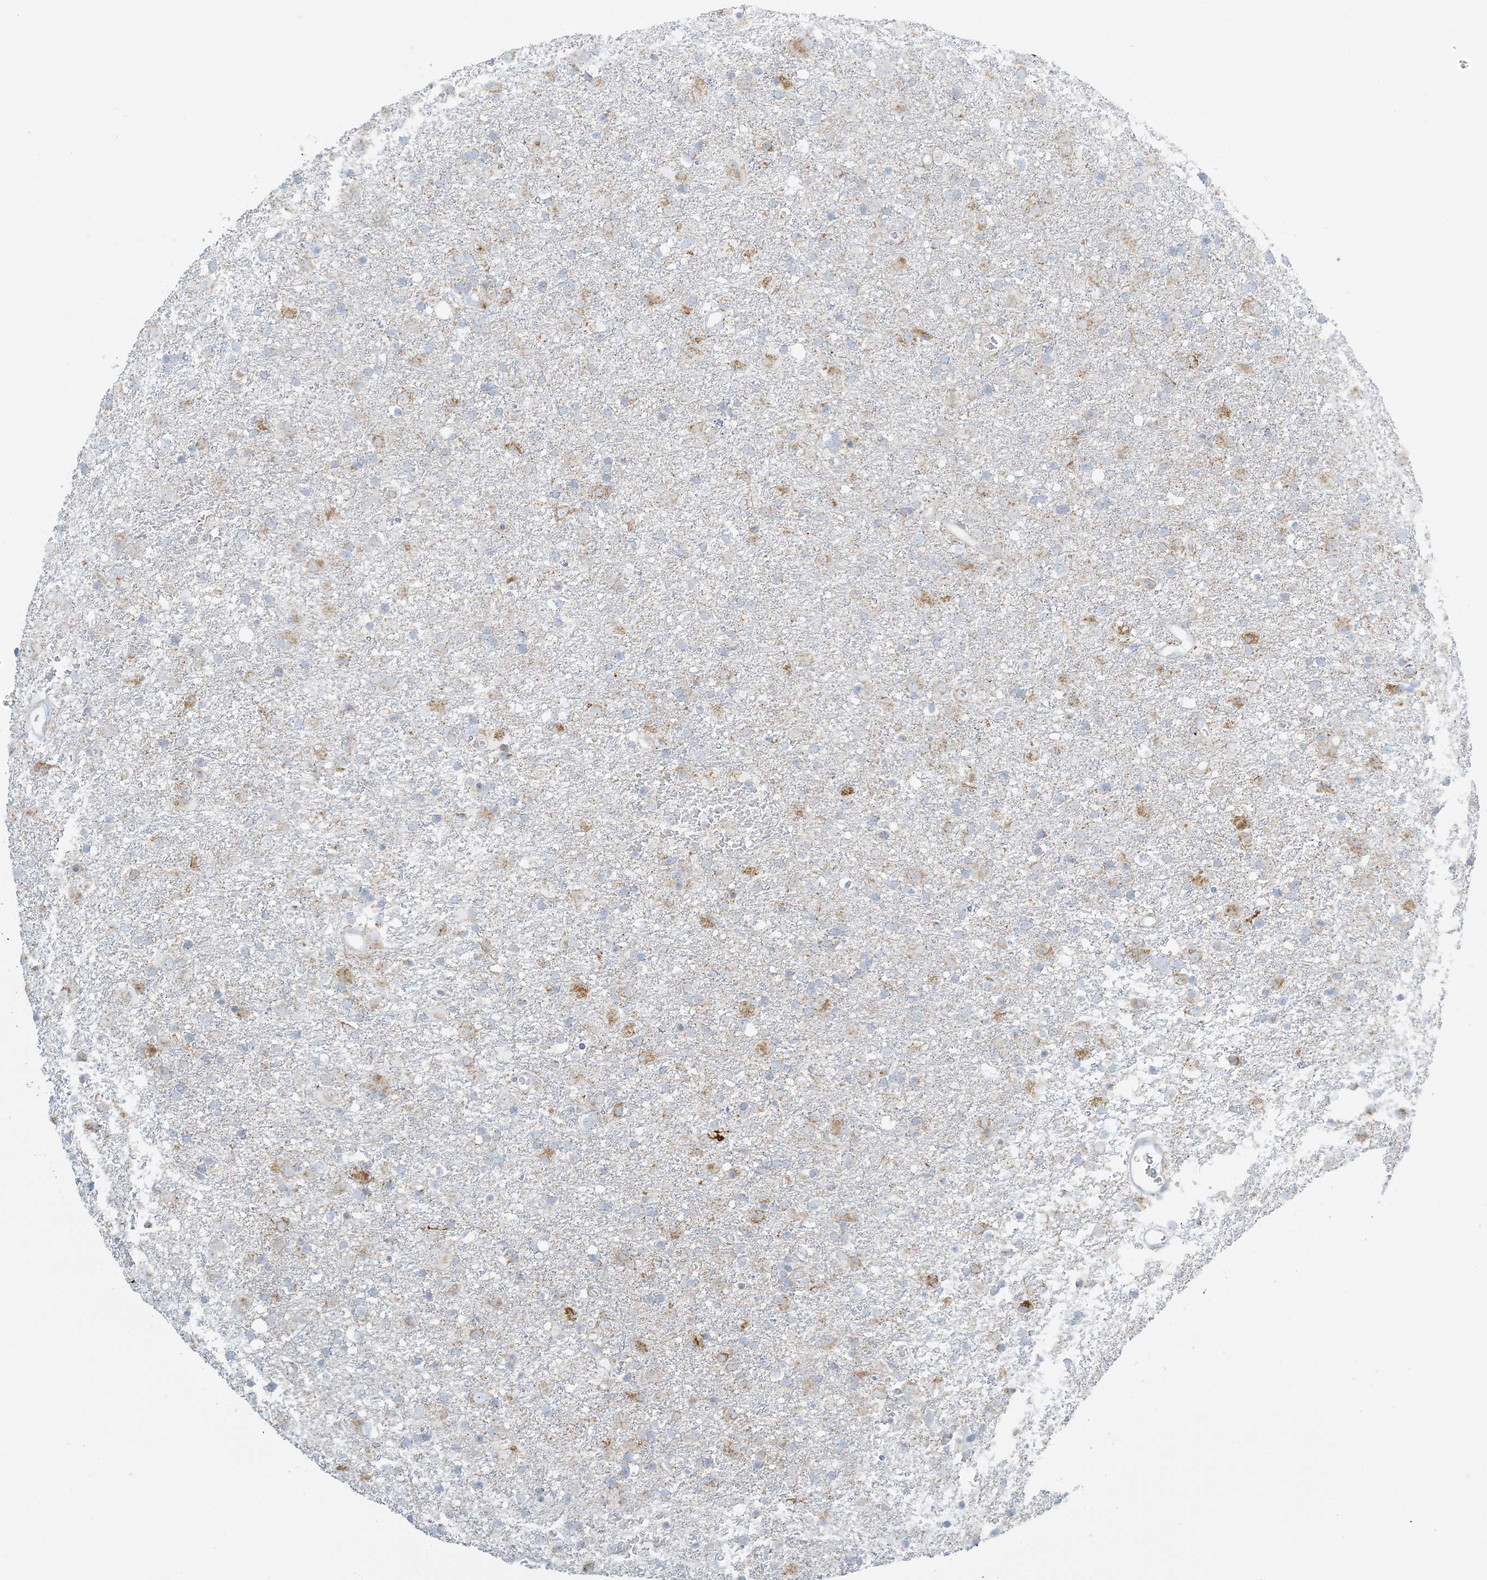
{"staining": {"intensity": "negative", "quantity": "none", "location": "none"}, "tissue": "glioma", "cell_type": "Tumor cells", "image_type": "cancer", "snomed": [{"axis": "morphology", "description": "Glioma, malignant, Low grade"}, {"axis": "topography", "description": "Brain"}], "caption": "Image shows no protein staining in tumor cells of glioma tissue.", "gene": "ZDHHC4", "patient": {"sex": "male", "age": 65}}